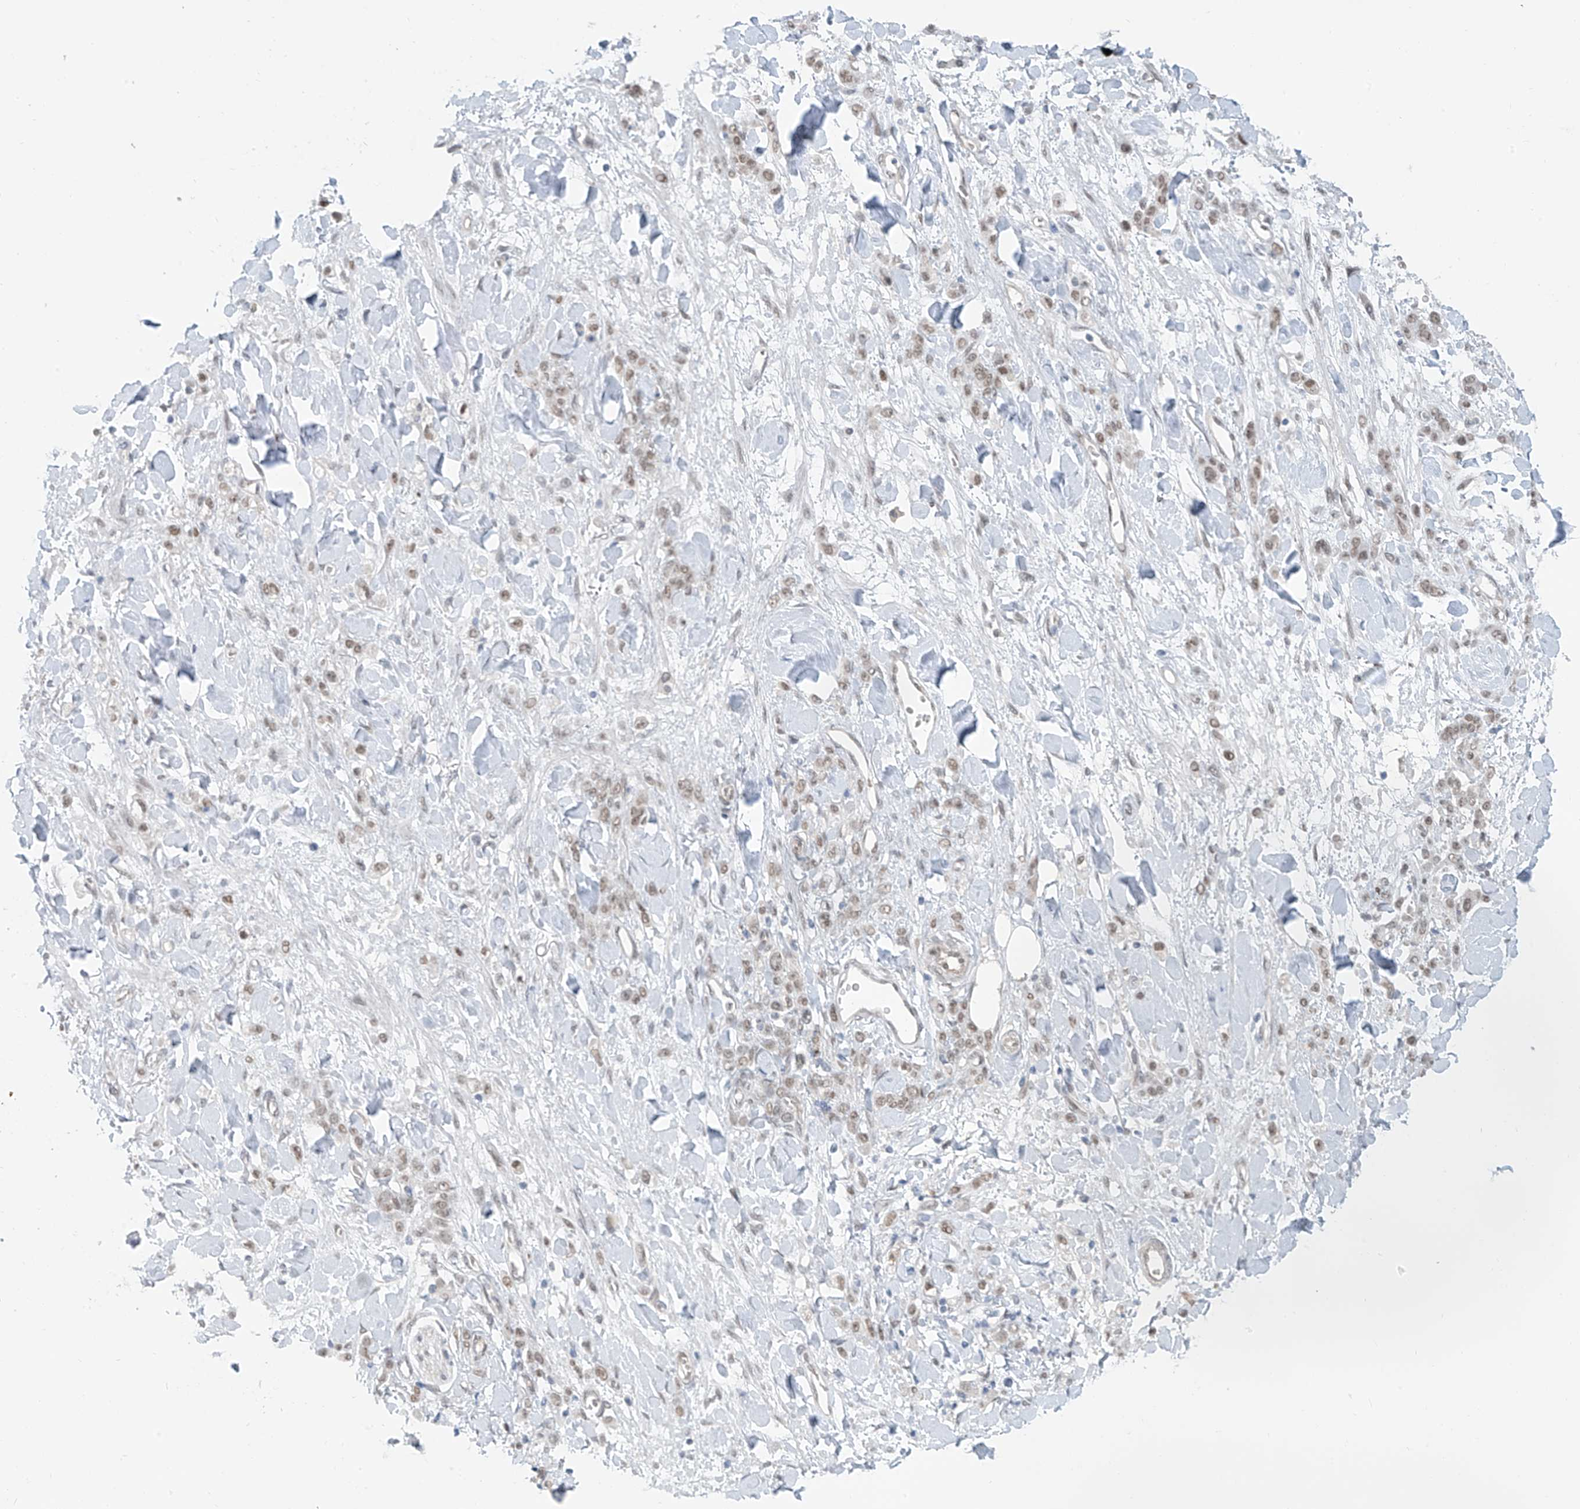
{"staining": {"intensity": "weak", "quantity": ">75%", "location": "nuclear"}, "tissue": "stomach cancer", "cell_type": "Tumor cells", "image_type": "cancer", "snomed": [{"axis": "morphology", "description": "Normal tissue, NOS"}, {"axis": "morphology", "description": "Adenocarcinoma, NOS"}, {"axis": "topography", "description": "Stomach"}], "caption": "This is an image of immunohistochemistry (IHC) staining of stomach adenocarcinoma, which shows weak staining in the nuclear of tumor cells.", "gene": "MCM9", "patient": {"sex": "male", "age": 82}}